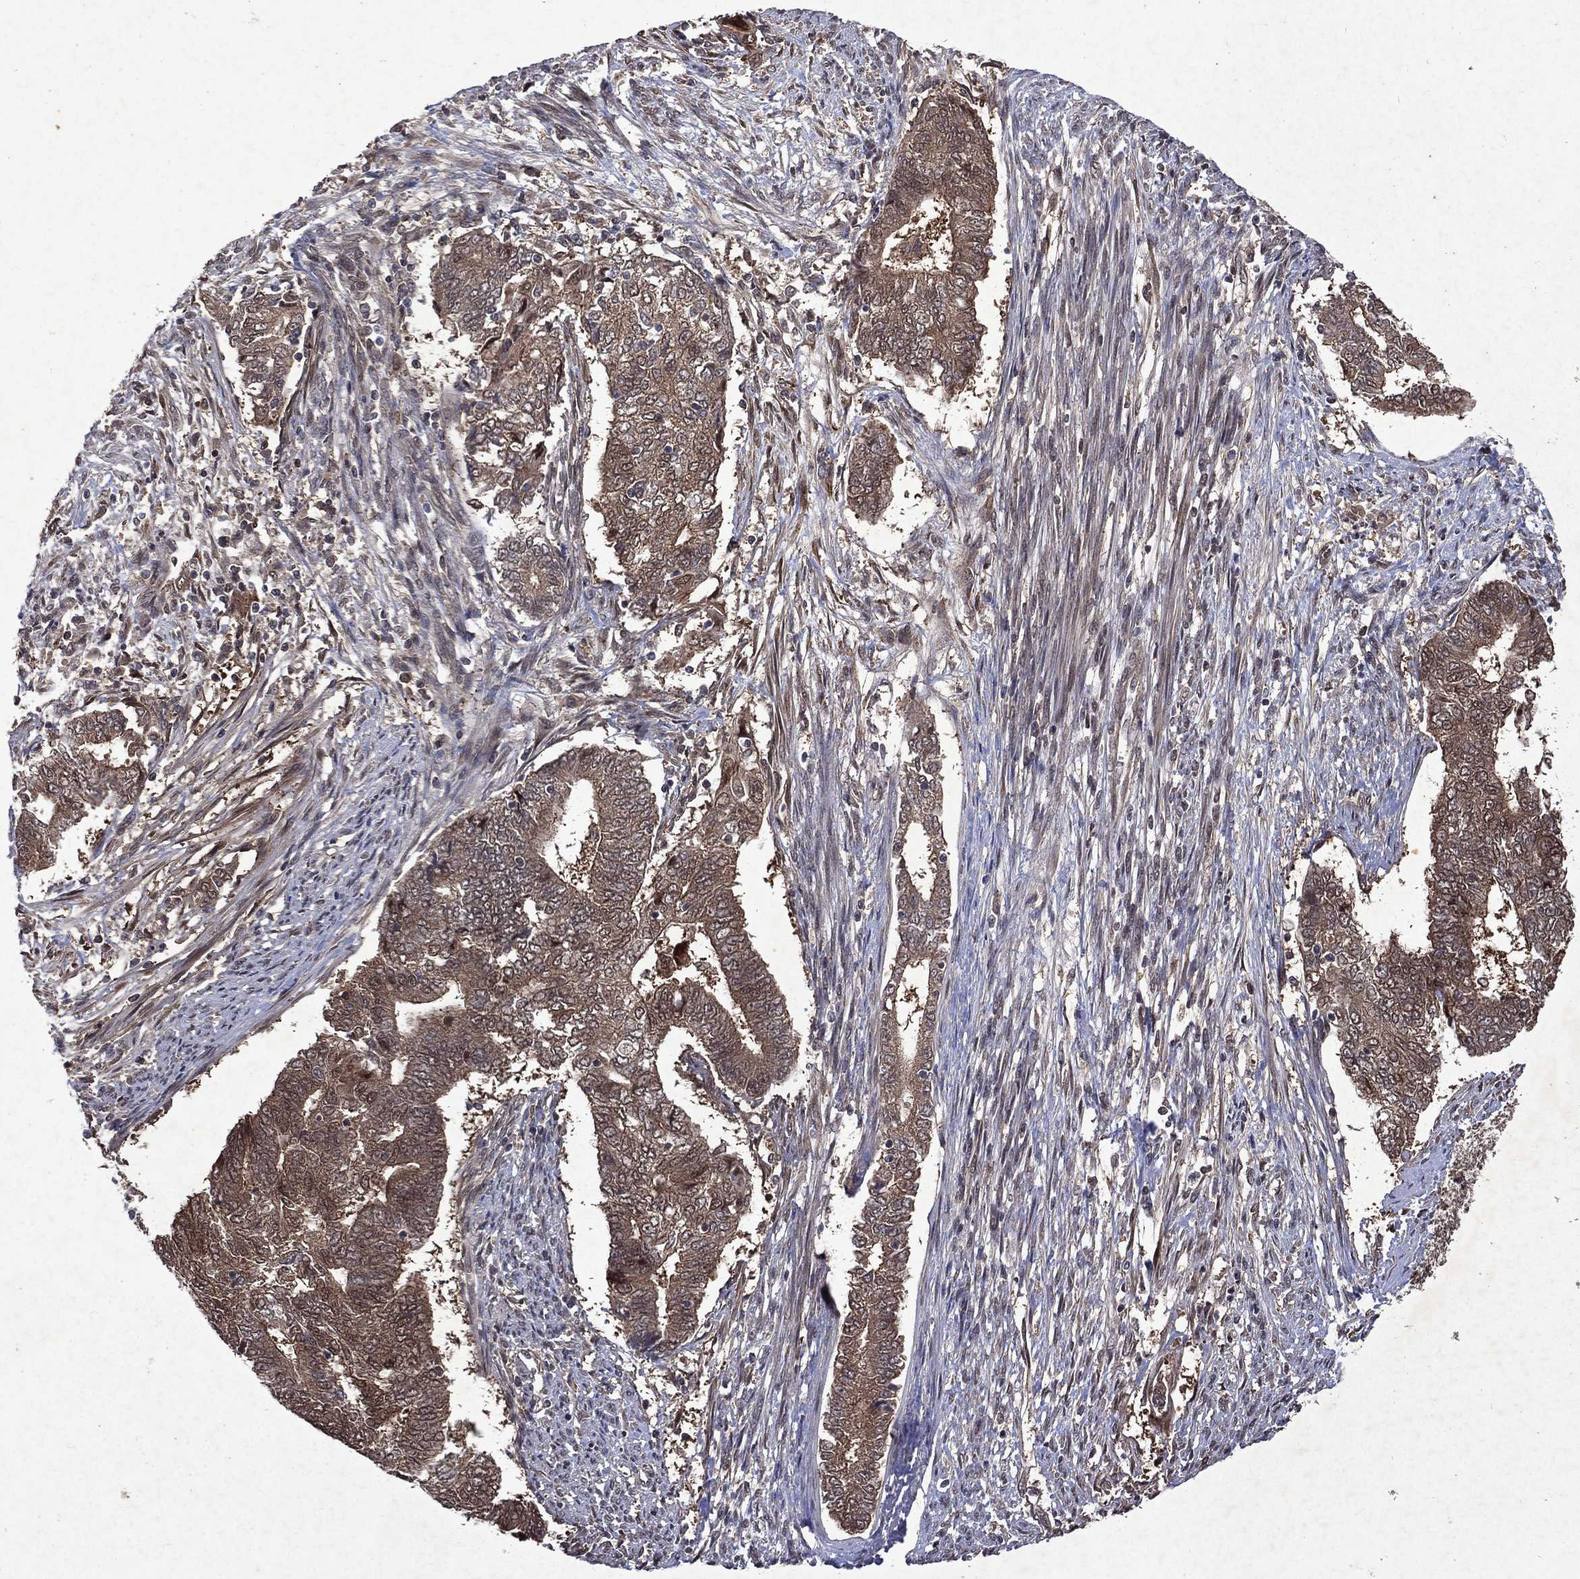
{"staining": {"intensity": "moderate", "quantity": ">75%", "location": "cytoplasmic/membranous"}, "tissue": "endometrial cancer", "cell_type": "Tumor cells", "image_type": "cancer", "snomed": [{"axis": "morphology", "description": "Adenocarcinoma, NOS"}, {"axis": "topography", "description": "Endometrium"}], "caption": "Human adenocarcinoma (endometrial) stained for a protein (brown) demonstrates moderate cytoplasmic/membranous positive expression in about >75% of tumor cells.", "gene": "MTAP", "patient": {"sex": "female", "age": 65}}